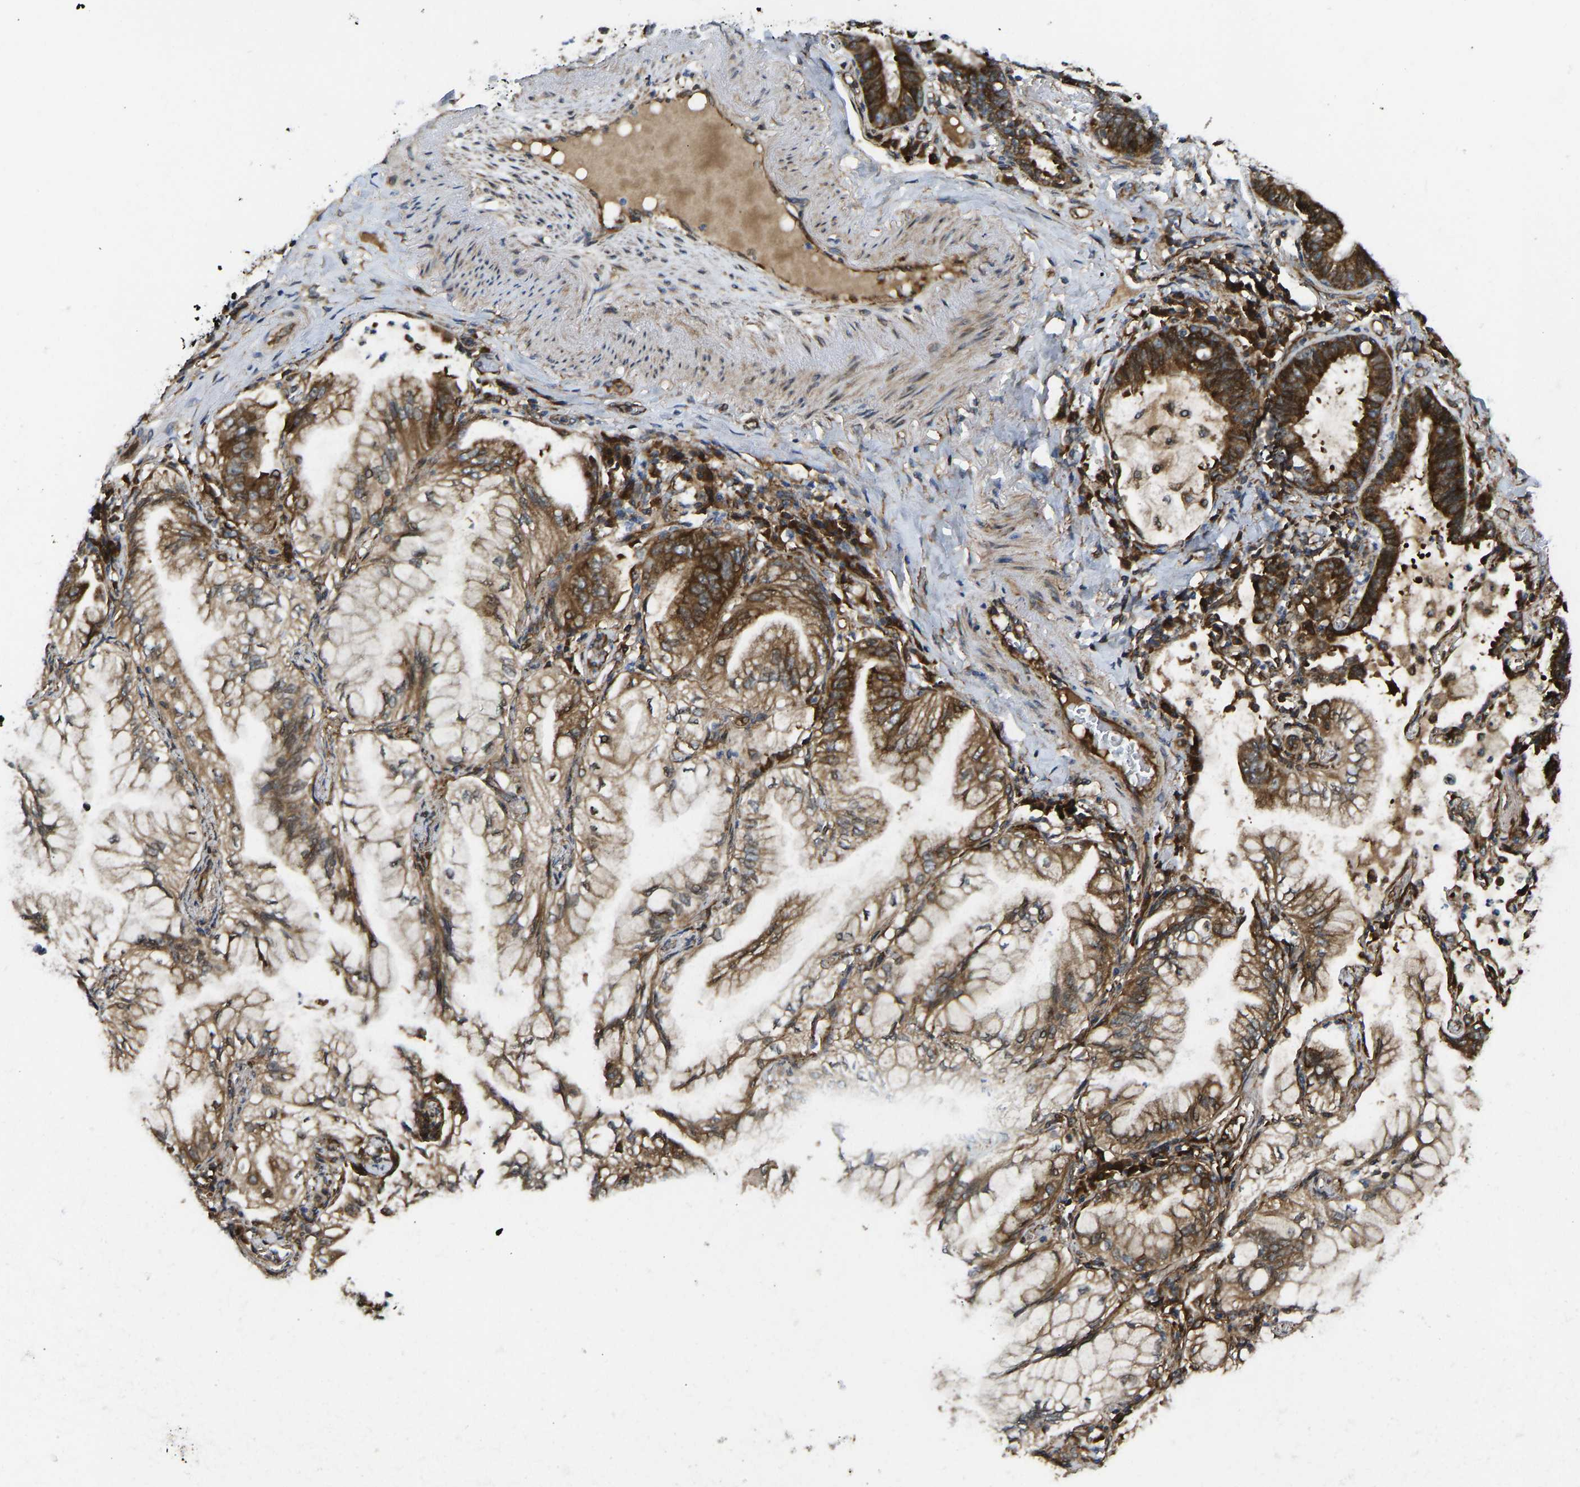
{"staining": {"intensity": "strong", "quantity": ">75%", "location": "cytoplasmic/membranous"}, "tissue": "lung cancer", "cell_type": "Tumor cells", "image_type": "cancer", "snomed": [{"axis": "morphology", "description": "Adenocarcinoma, NOS"}, {"axis": "topography", "description": "Lung"}], "caption": "Protein expression by immunohistochemistry exhibits strong cytoplasmic/membranous staining in approximately >75% of tumor cells in lung cancer. The staining is performed using DAB (3,3'-diaminobenzidine) brown chromogen to label protein expression. The nuclei are counter-stained blue using hematoxylin.", "gene": "RASGRF2", "patient": {"sex": "female", "age": 70}}